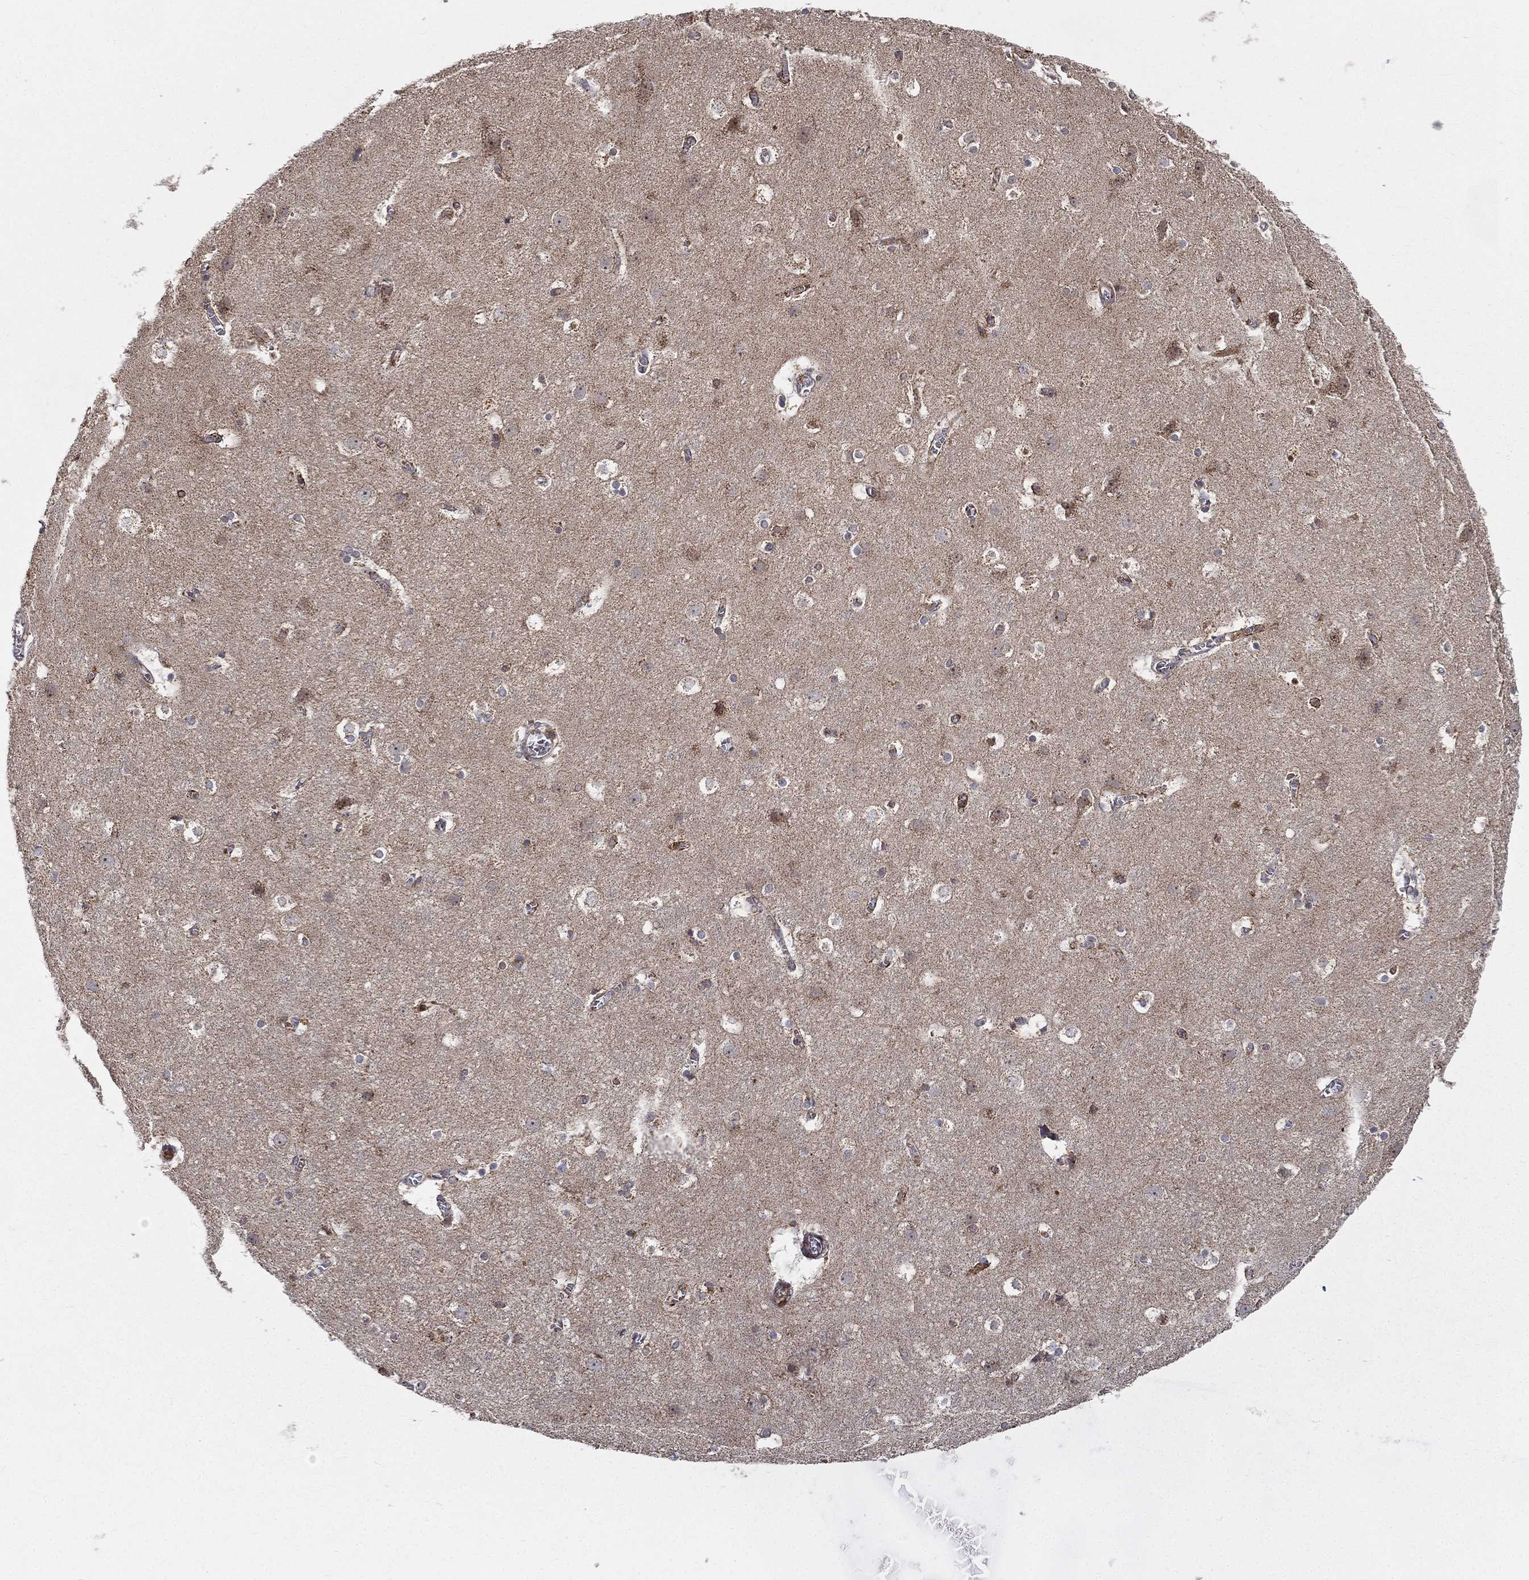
{"staining": {"intensity": "negative", "quantity": "none", "location": "none"}, "tissue": "cerebral cortex", "cell_type": "Endothelial cells", "image_type": "normal", "snomed": [{"axis": "morphology", "description": "Normal tissue, NOS"}, {"axis": "topography", "description": "Cerebral cortex"}], "caption": "Immunohistochemistry histopathology image of benign cerebral cortex: human cerebral cortex stained with DAB exhibits no significant protein staining in endothelial cells. (DAB (3,3'-diaminobenzidine) immunohistochemistry (IHC) visualized using brightfield microscopy, high magnification).", "gene": "RIN3", "patient": {"sex": "male", "age": 59}}